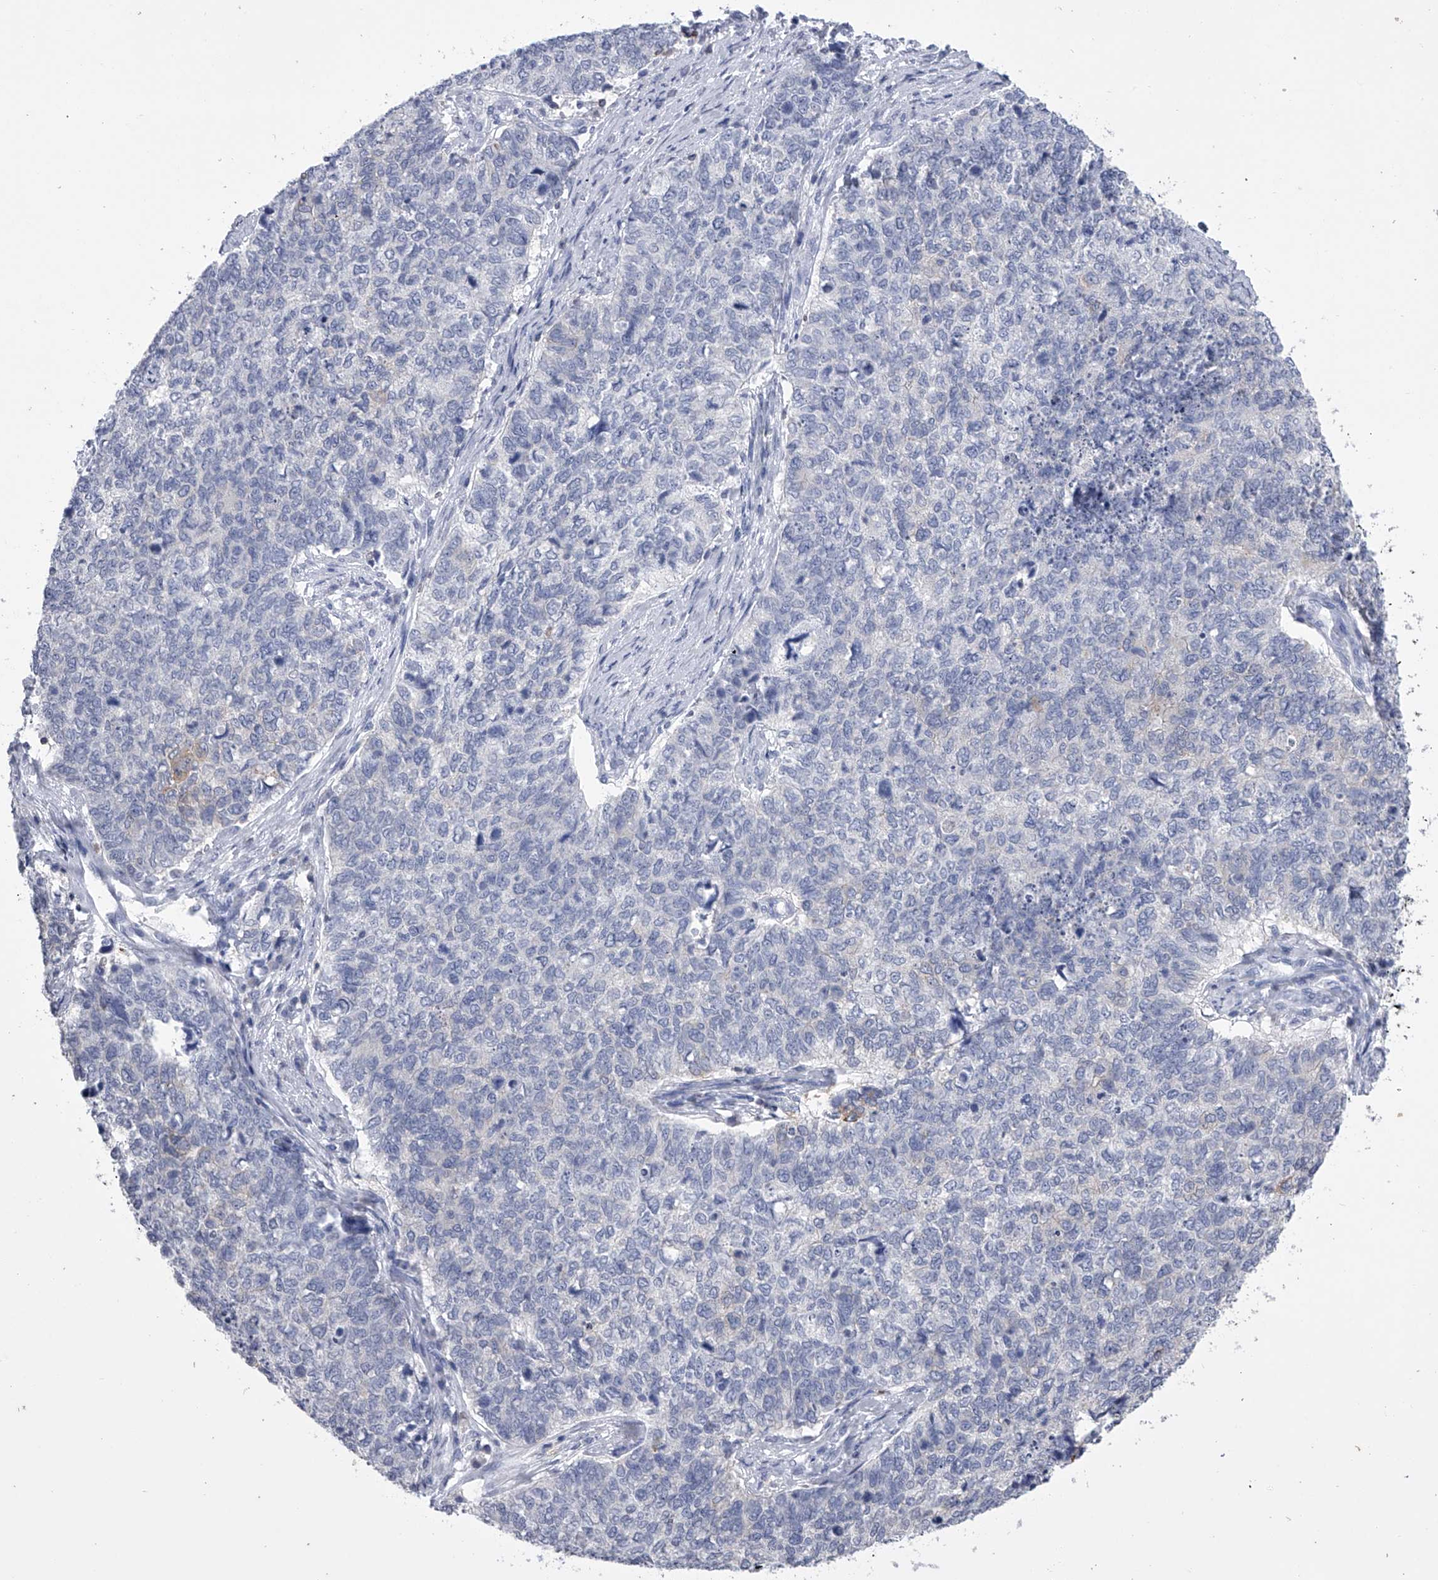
{"staining": {"intensity": "negative", "quantity": "none", "location": "none"}, "tissue": "cervical cancer", "cell_type": "Tumor cells", "image_type": "cancer", "snomed": [{"axis": "morphology", "description": "Squamous cell carcinoma, NOS"}, {"axis": "topography", "description": "Cervix"}], "caption": "Tumor cells are negative for protein expression in human squamous cell carcinoma (cervical). (Brightfield microscopy of DAB (3,3'-diaminobenzidine) immunohistochemistry (IHC) at high magnification).", "gene": "TASP1", "patient": {"sex": "female", "age": 63}}